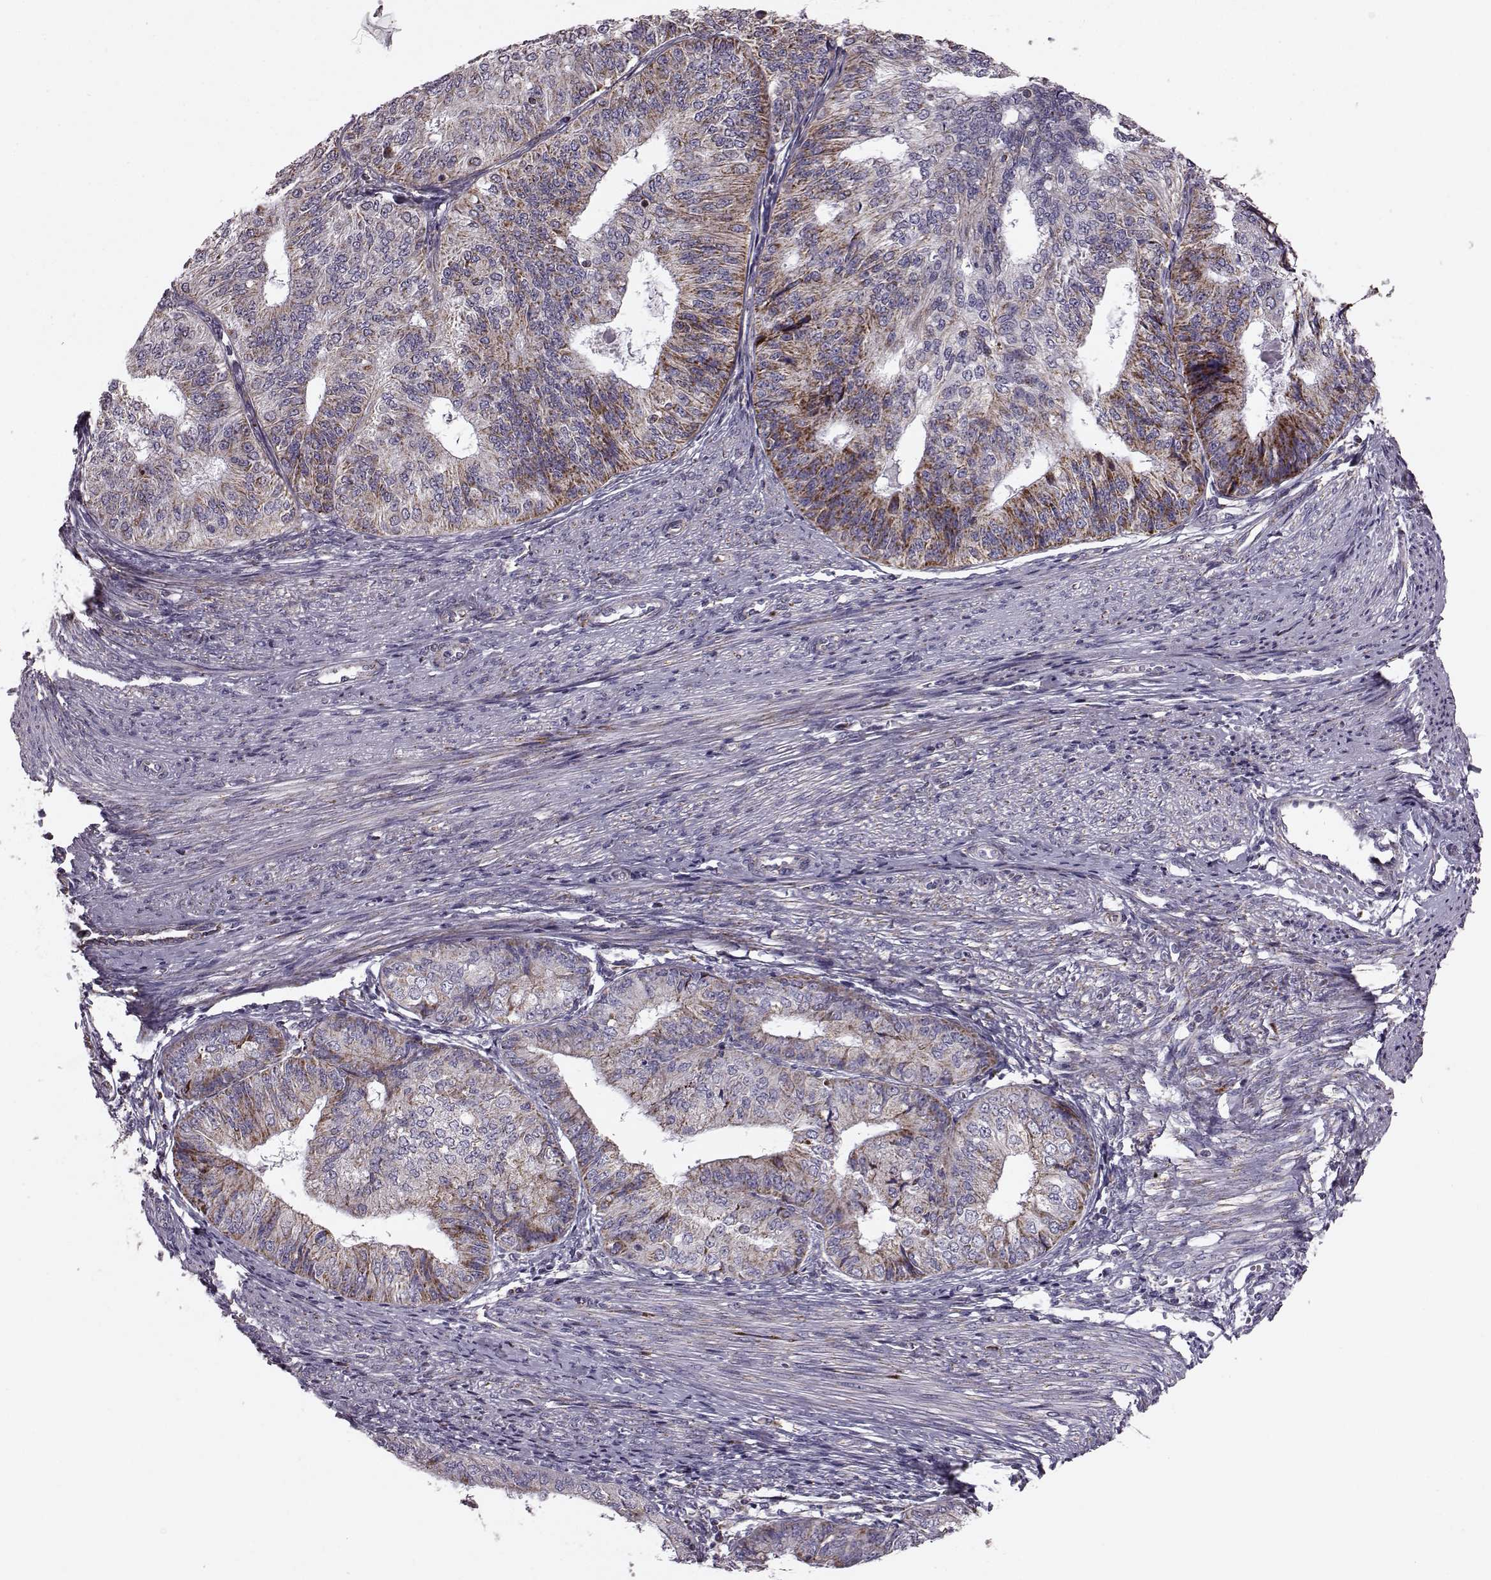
{"staining": {"intensity": "moderate", "quantity": ">75%", "location": "cytoplasmic/membranous"}, "tissue": "endometrial cancer", "cell_type": "Tumor cells", "image_type": "cancer", "snomed": [{"axis": "morphology", "description": "Adenocarcinoma, NOS"}, {"axis": "topography", "description": "Endometrium"}], "caption": "Human adenocarcinoma (endometrial) stained with a protein marker demonstrates moderate staining in tumor cells.", "gene": "ATP5MF", "patient": {"sex": "female", "age": 58}}